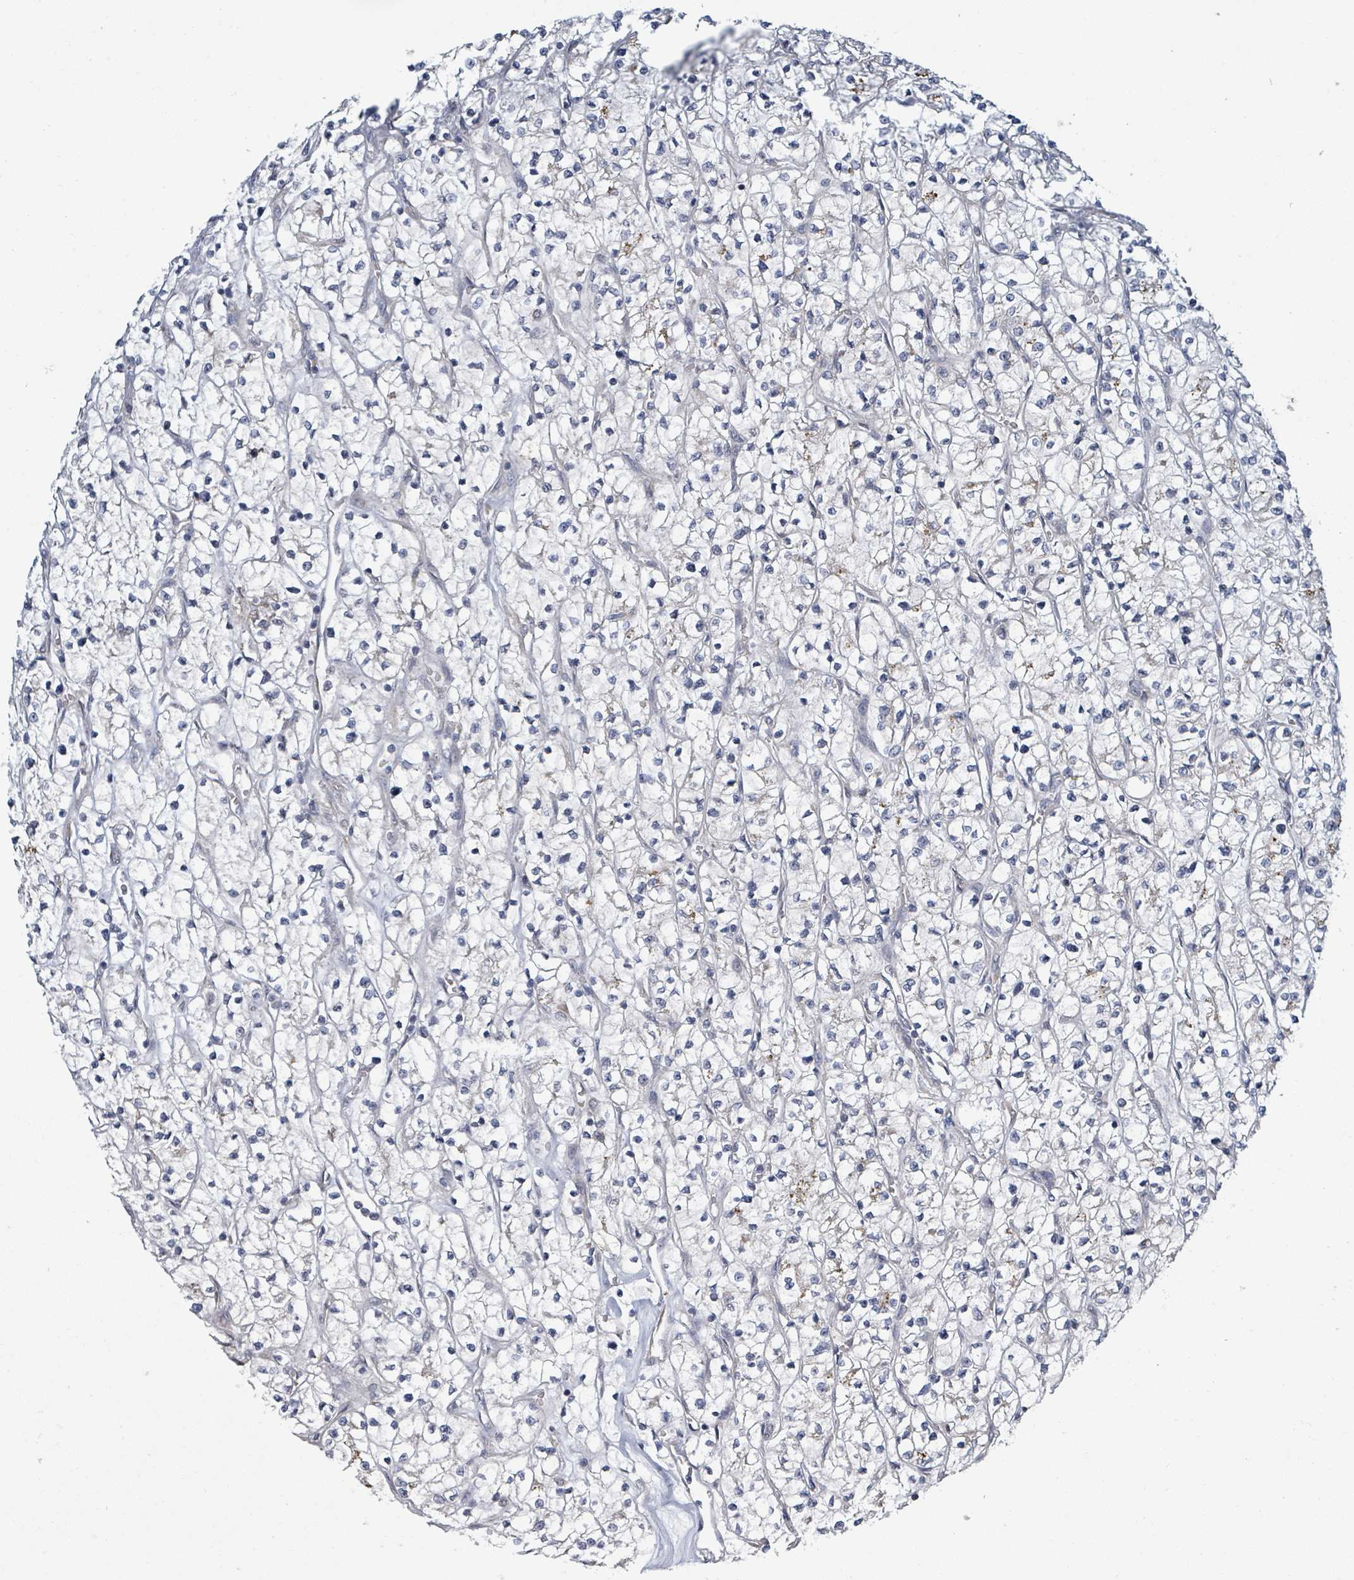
{"staining": {"intensity": "negative", "quantity": "none", "location": "none"}, "tissue": "renal cancer", "cell_type": "Tumor cells", "image_type": "cancer", "snomed": [{"axis": "morphology", "description": "Adenocarcinoma, NOS"}, {"axis": "topography", "description": "Kidney"}], "caption": "Immunohistochemical staining of human adenocarcinoma (renal) shows no significant positivity in tumor cells.", "gene": "RAB33B", "patient": {"sex": "female", "age": 64}}